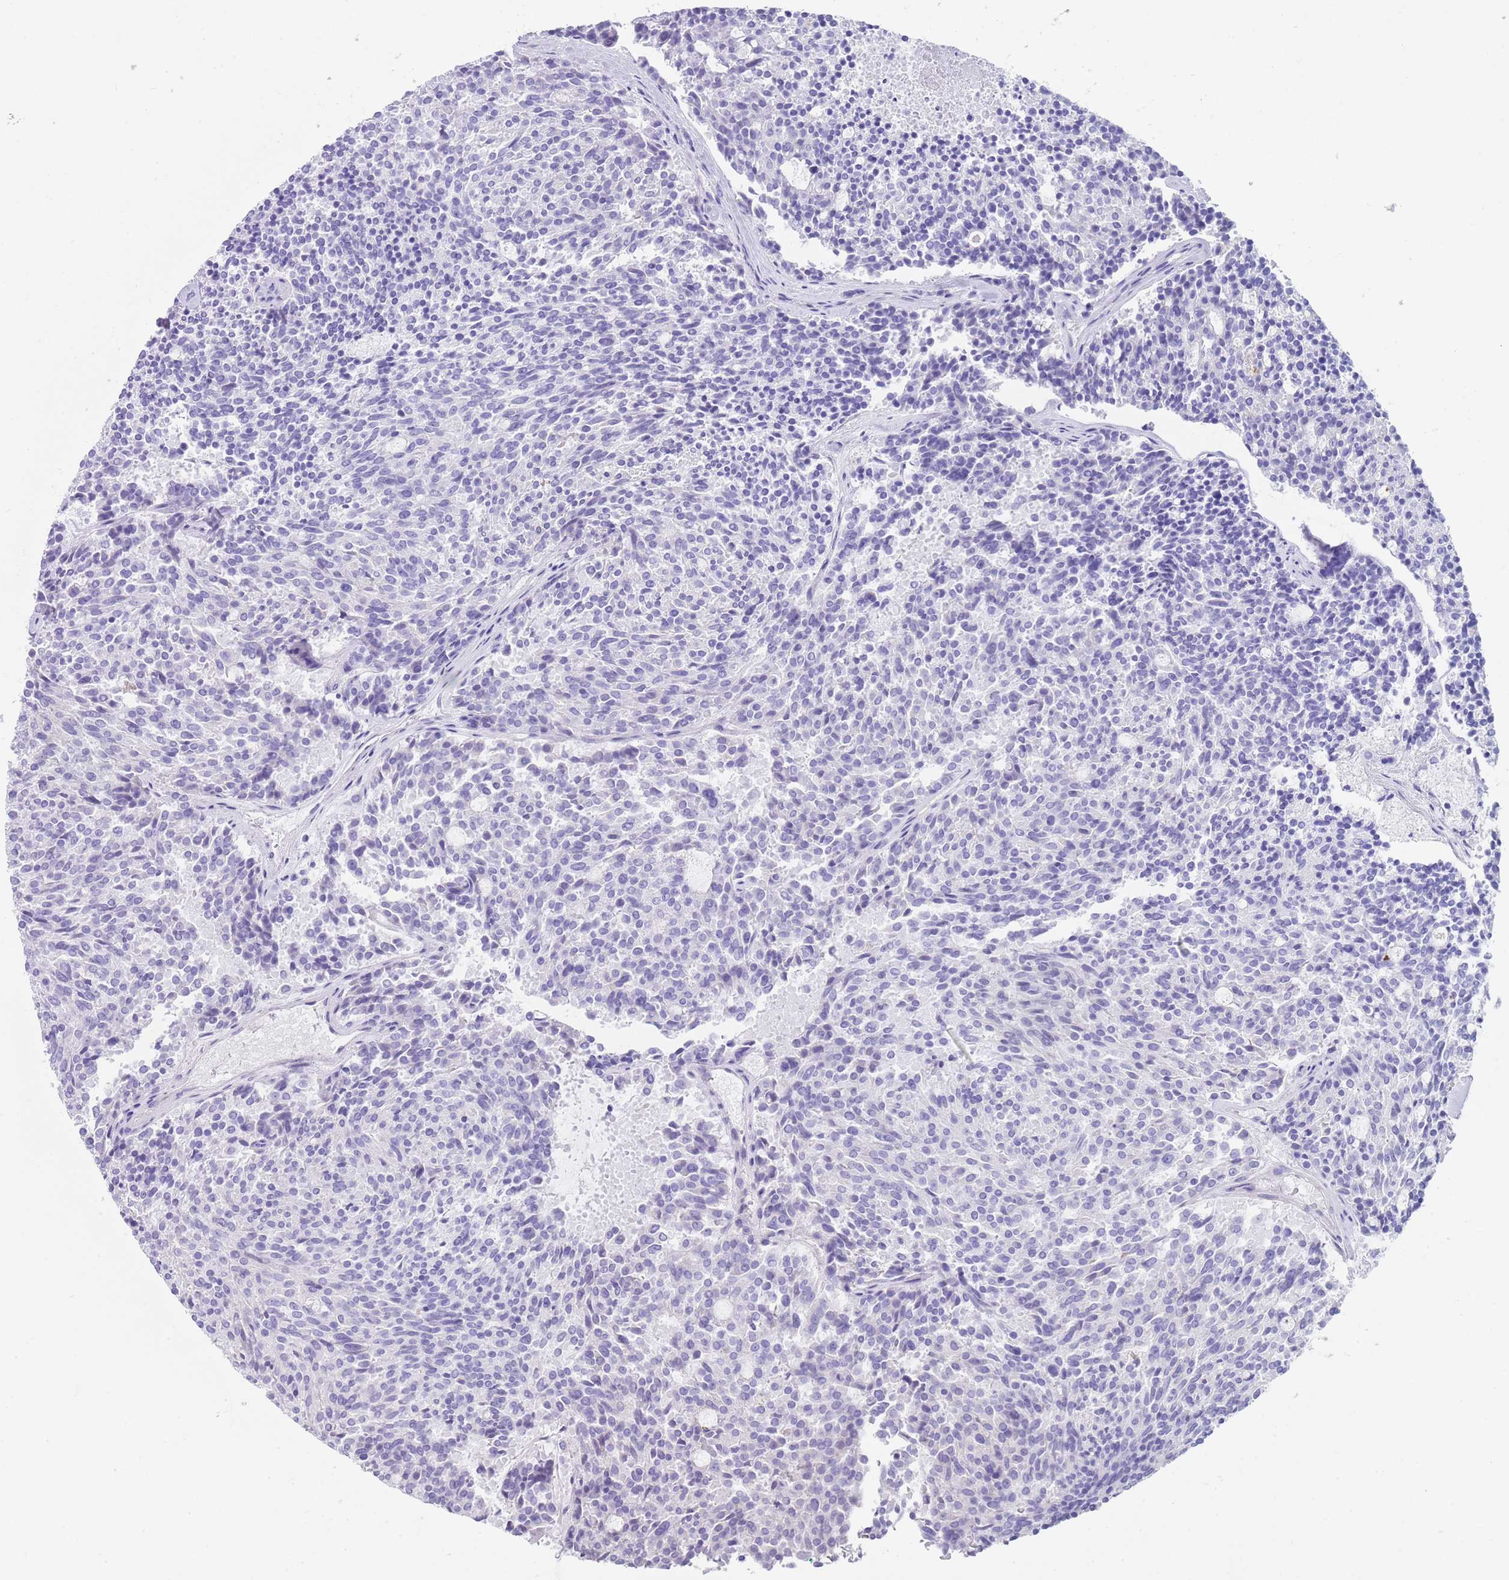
{"staining": {"intensity": "negative", "quantity": "none", "location": "none"}, "tissue": "carcinoid", "cell_type": "Tumor cells", "image_type": "cancer", "snomed": [{"axis": "morphology", "description": "Carcinoid, malignant, NOS"}, {"axis": "topography", "description": "Pancreas"}], "caption": "The image exhibits no significant positivity in tumor cells of carcinoid (malignant).", "gene": "CPXM2", "patient": {"sex": "female", "age": 54}}